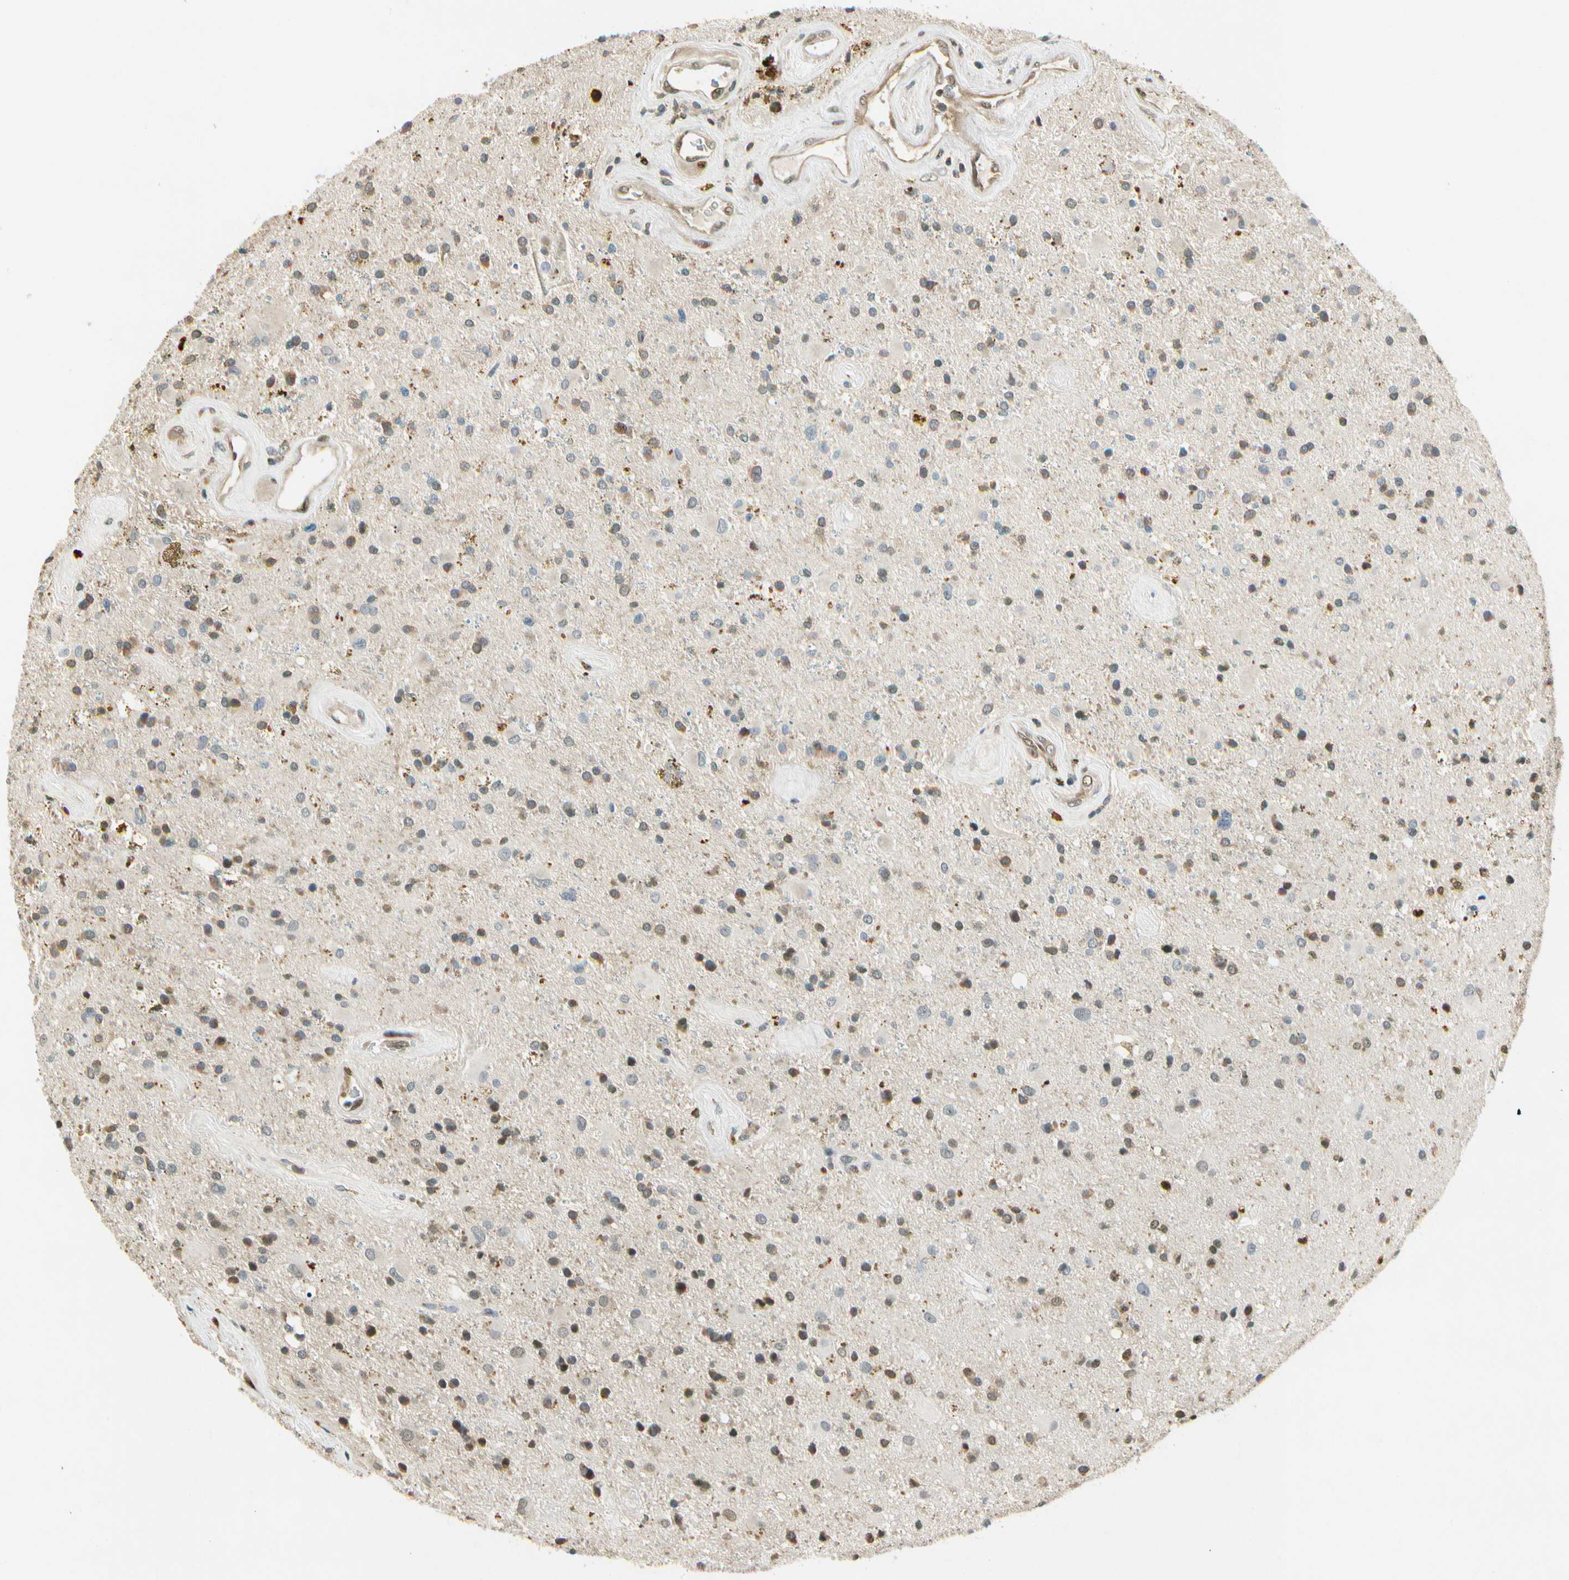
{"staining": {"intensity": "weak", "quantity": "25%-75%", "location": "cytoplasmic/membranous,nuclear"}, "tissue": "glioma", "cell_type": "Tumor cells", "image_type": "cancer", "snomed": [{"axis": "morphology", "description": "Glioma, malignant, Low grade"}, {"axis": "topography", "description": "Brain"}], "caption": "Immunohistochemical staining of glioma demonstrates low levels of weak cytoplasmic/membranous and nuclear protein expression in about 25%-75% of tumor cells. (Stains: DAB (3,3'-diaminobenzidine) in brown, nuclei in blue, Microscopy: brightfield microscopy at high magnification).", "gene": "EIF1AX", "patient": {"sex": "male", "age": 58}}